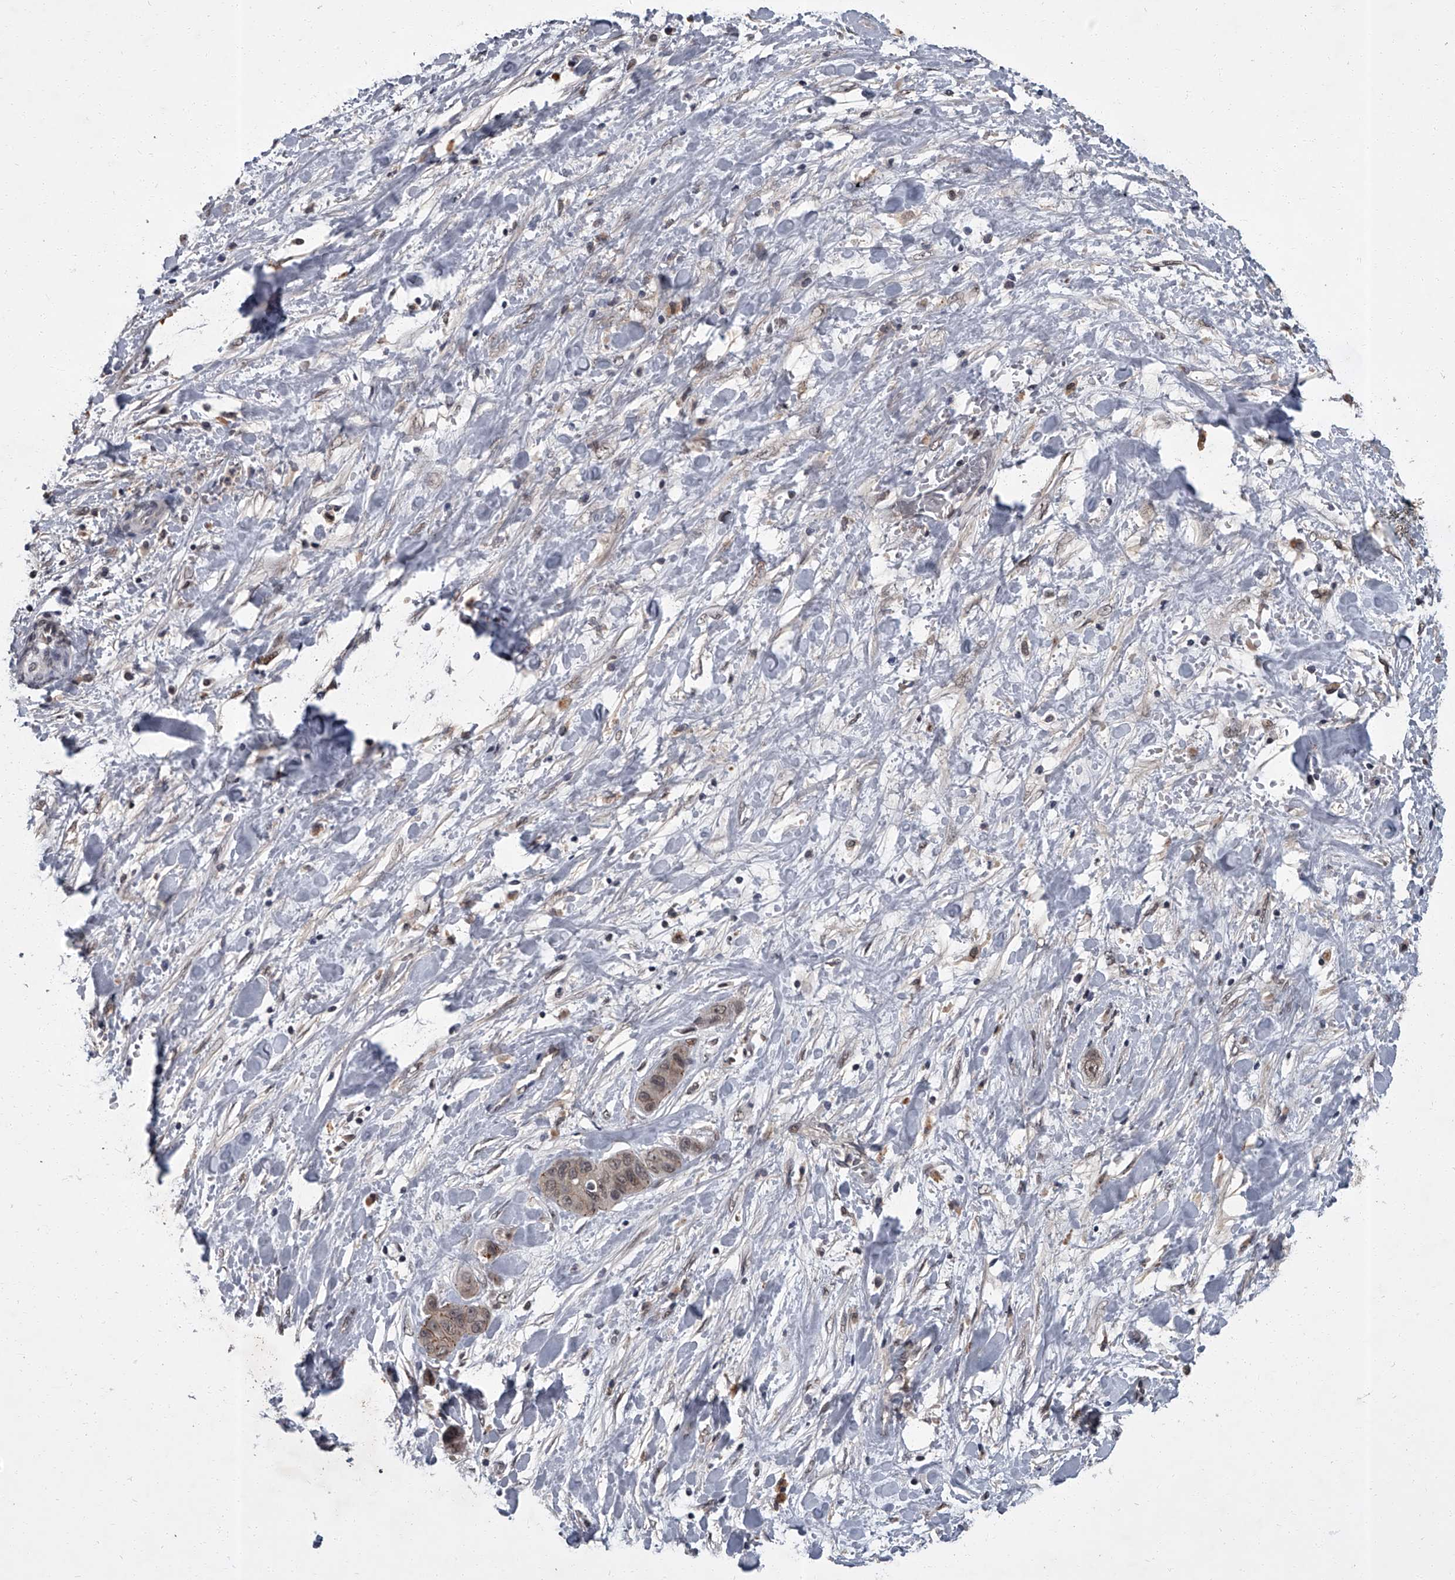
{"staining": {"intensity": "weak", "quantity": ">75%", "location": "nuclear"}, "tissue": "liver cancer", "cell_type": "Tumor cells", "image_type": "cancer", "snomed": [{"axis": "morphology", "description": "Cholangiocarcinoma"}, {"axis": "topography", "description": "Liver"}], "caption": "Immunohistochemical staining of human liver cancer shows low levels of weak nuclear expression in approximately >75% of tumor cells.", "gene": "ZNF518B", "patient": {"sex": "female", "age": 52}}